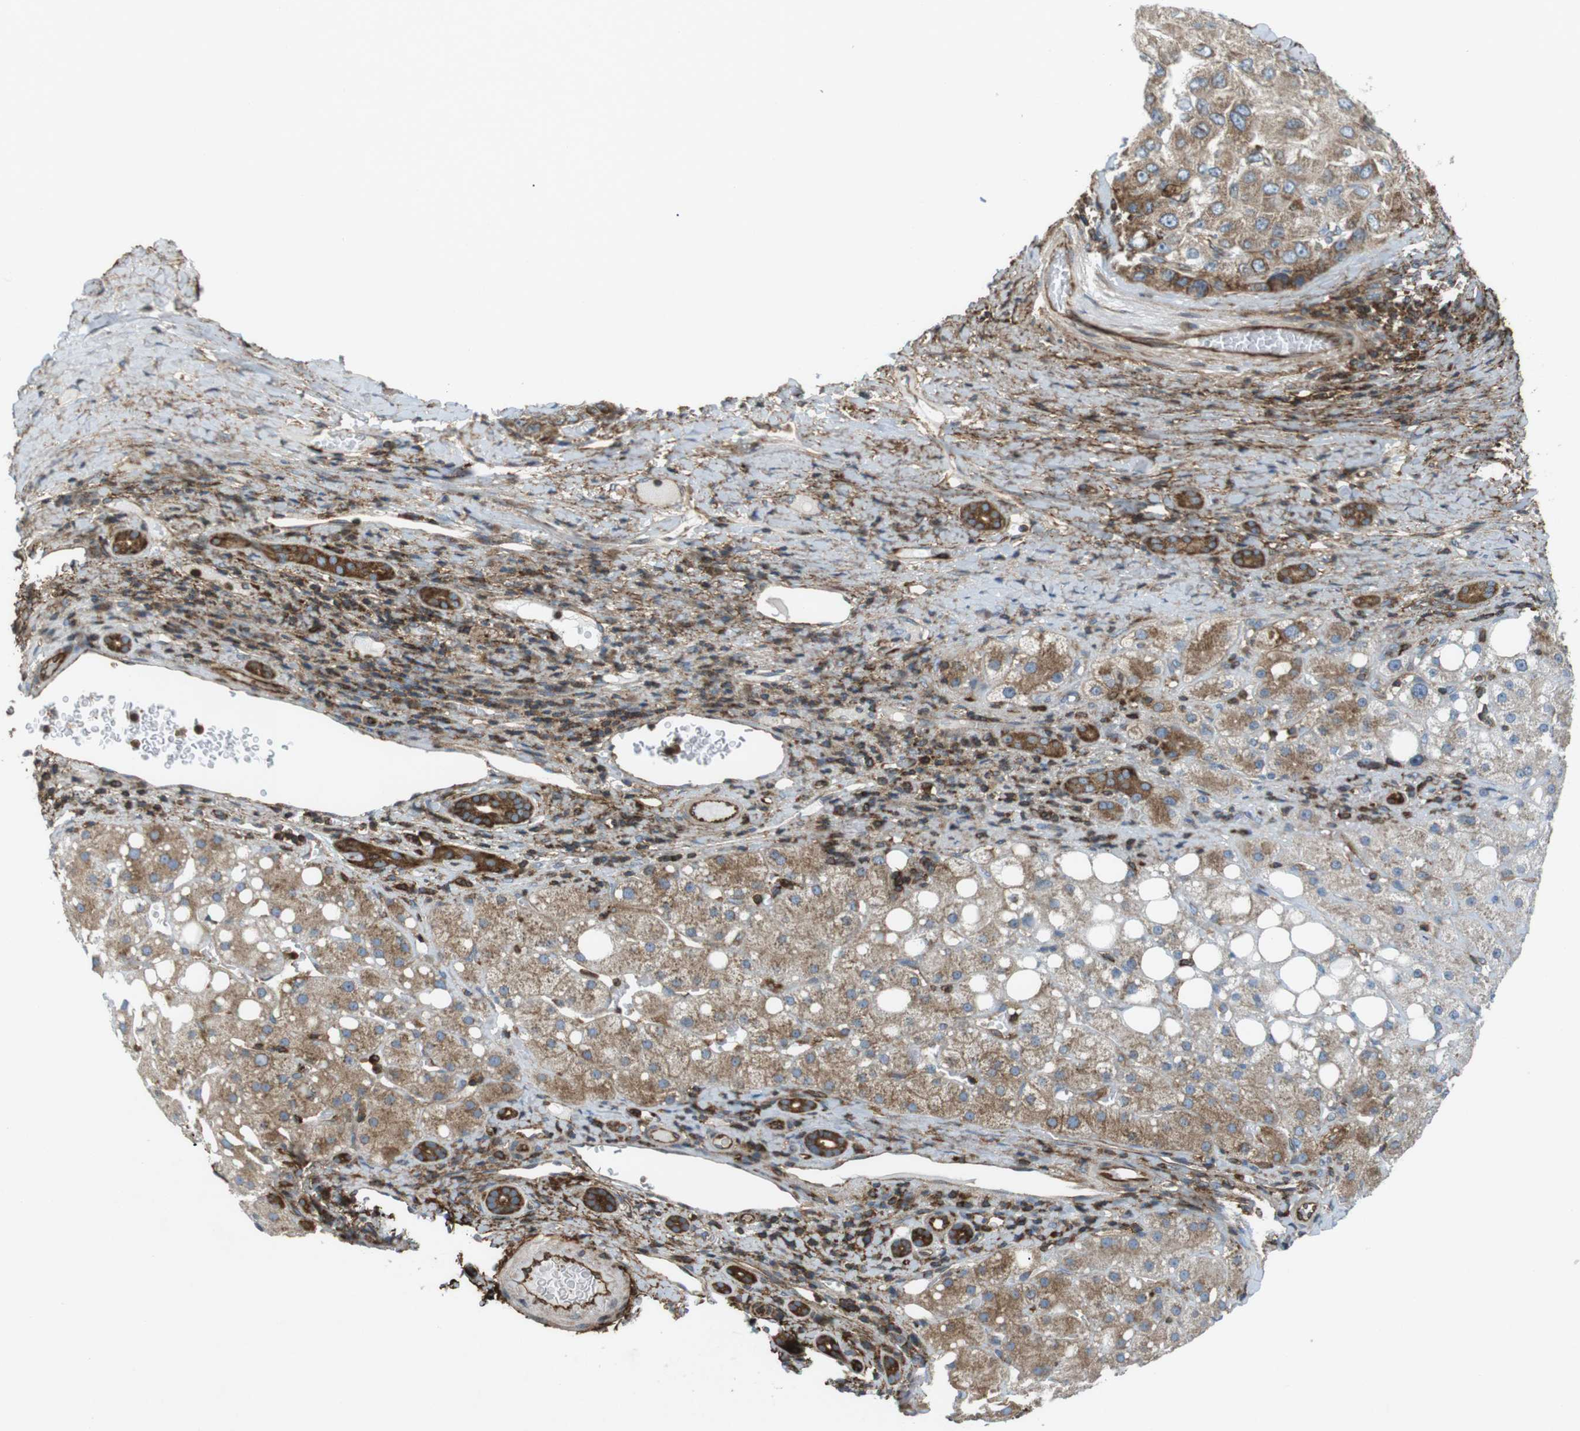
{"staining": {"intensity": "moderate", "quantity": "<25%", "location": "cytoplasmic/membranous"}, "tissue": "liver cancer", "cell_type": "Tumor cells", "image_type": "cancer", "snomed": [{"axis": "morphology", "description": "Carcinoma, Hepatocellular, NOS"}, {"axis": "topography", "description": "Liver"}], "caption": "Immunohistochemistry histopathology image of neoplastic tissue: human hepatocellular carcinoma (liver) stained using IHC demonstrates low levels of moderate protein expression localized specifically in the cytoplasmic/membranous of tumor cells, appearing as a cytoplasmic/membranous brown color.", "gene": "FLII", "patient": {"sex": "male", "age": 80}}